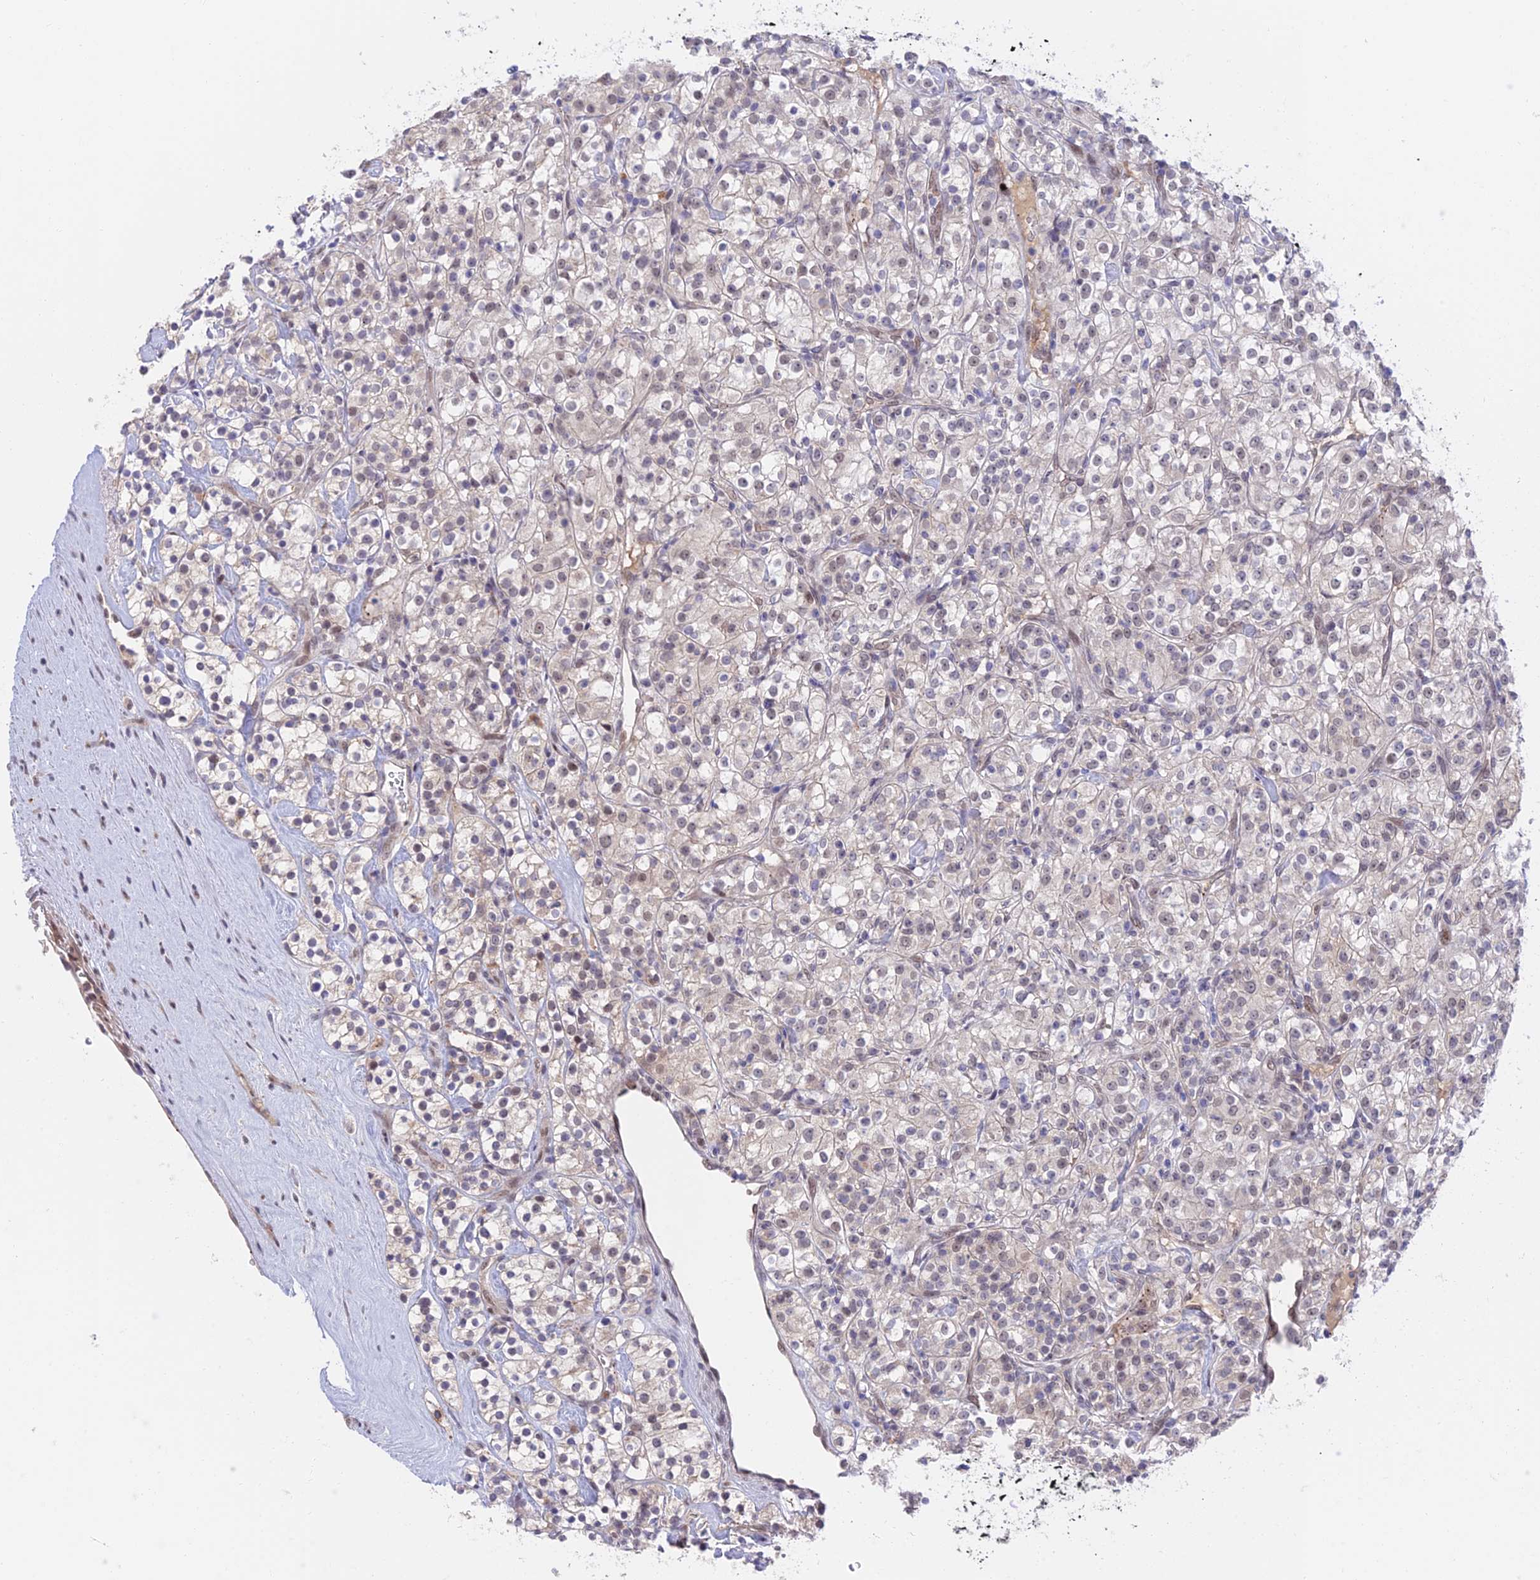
{"staining": {"intensity": "negative", "quantity": "none", "location": "none"}, "tissue": "renal cancer", "cell_type": "Tumor cells", "image_type": "cancer", "snomed": [{"axis": "morphology", "description": "Adenocarcinoma, NOS"}, {"axis": "topography", "description": "Kidney"}], "caption": "IHC of renal cancer (adenocarcinoma) displays no expression in tumor cells.", "gene": "ZUP1", "patient": {"sex": "male", "age": 77}}